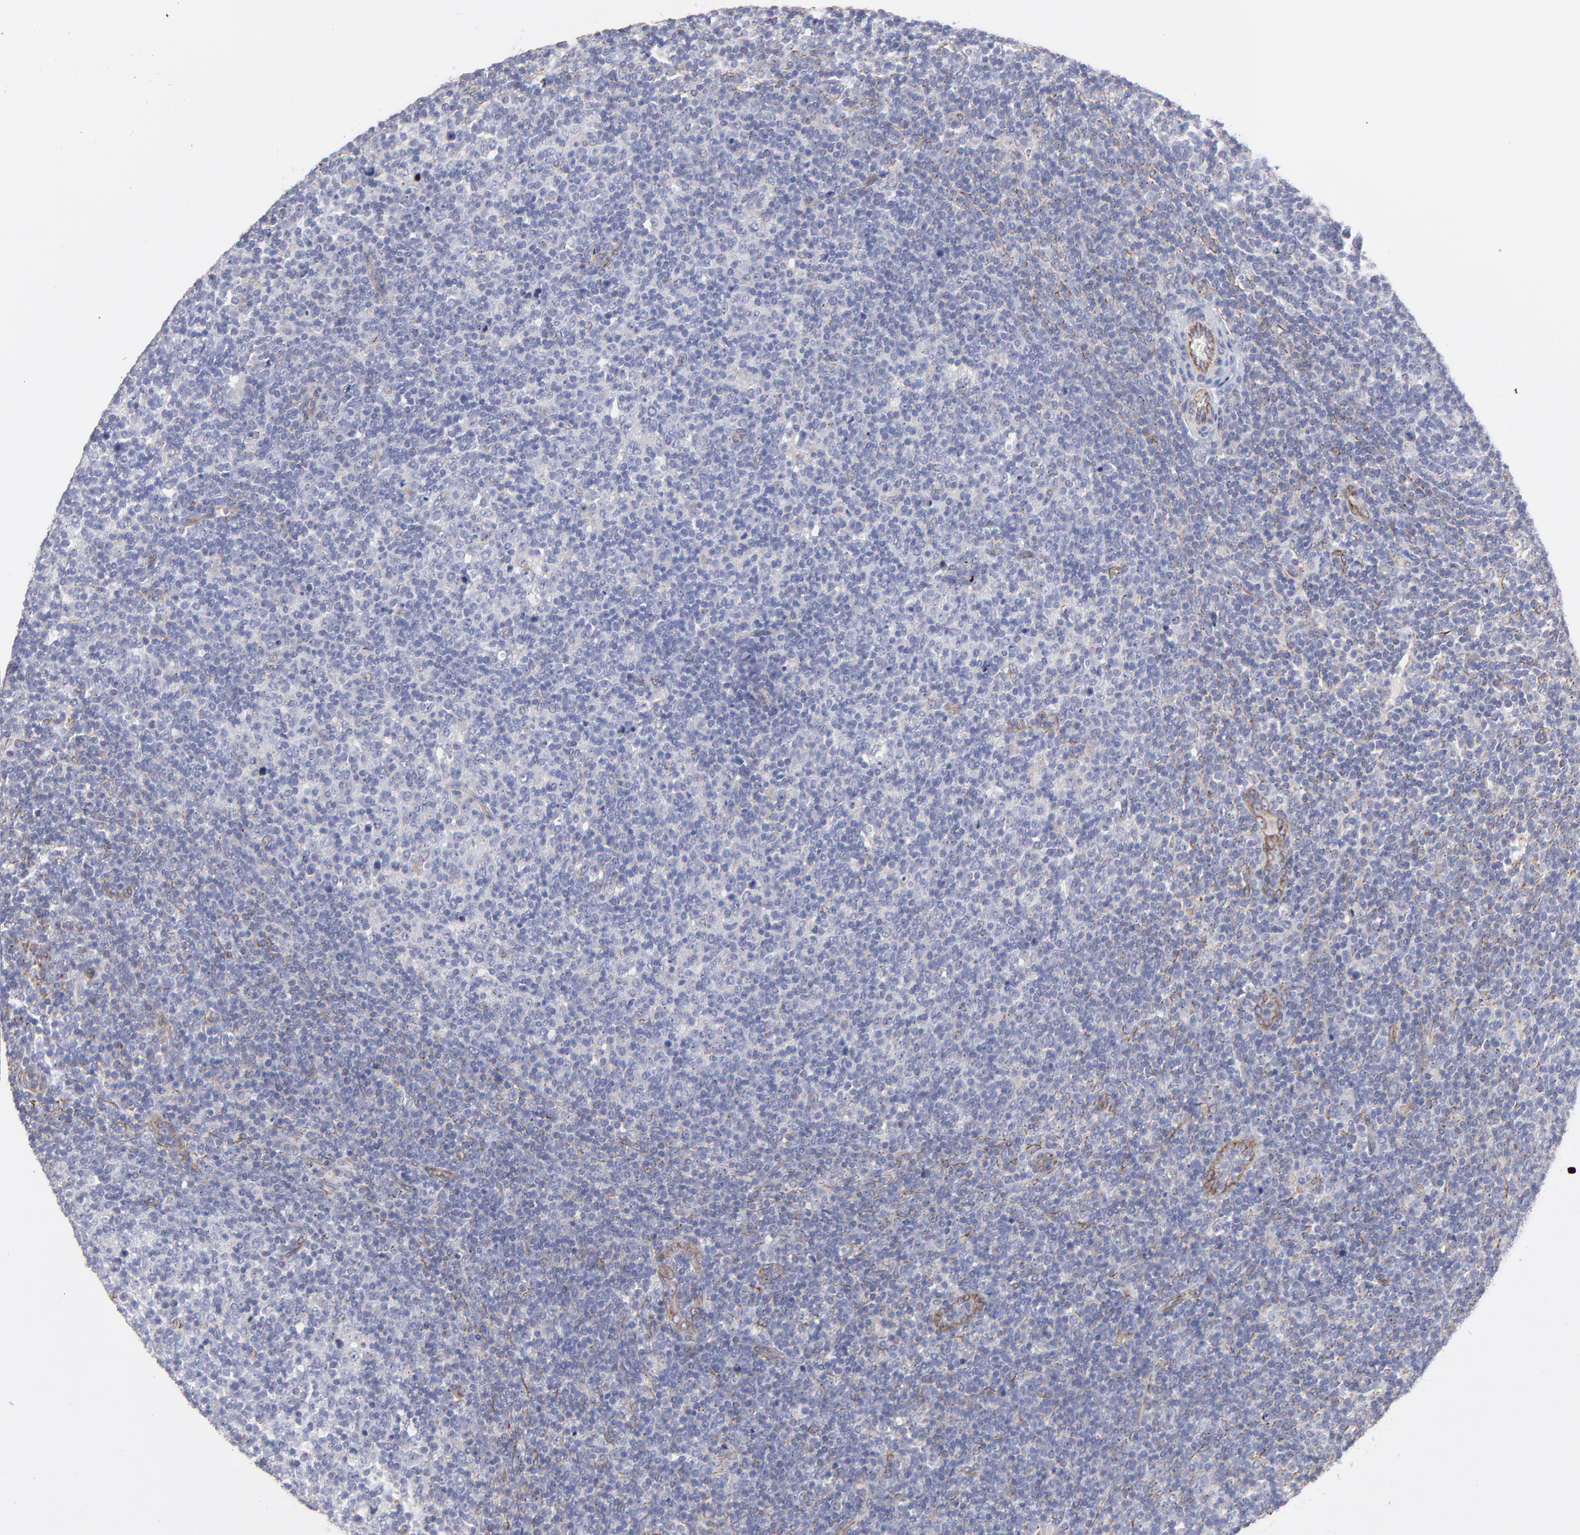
{"staining": {"intensity": "weak", "quantity": "<25%", "location": "cytoplasmic/membranous"}, "tissue": "lymphoma", "cell_type": "Tumor cells", "image_type": "cancer", "snomed": [{"axis": "morphology", "description": "Malignant lymphoma, non-Hodgkin's type, Low grade"}, {"axis": "topography", "description": "Lymph node"}], "caption": "Immunohistochemical staining of low-grade malignant lymphoma, non-Hodgkin's type reveals no significant staining in tumor cells.", "gene": "COX8C", "patient": {"sex": "male", "age": 70}}